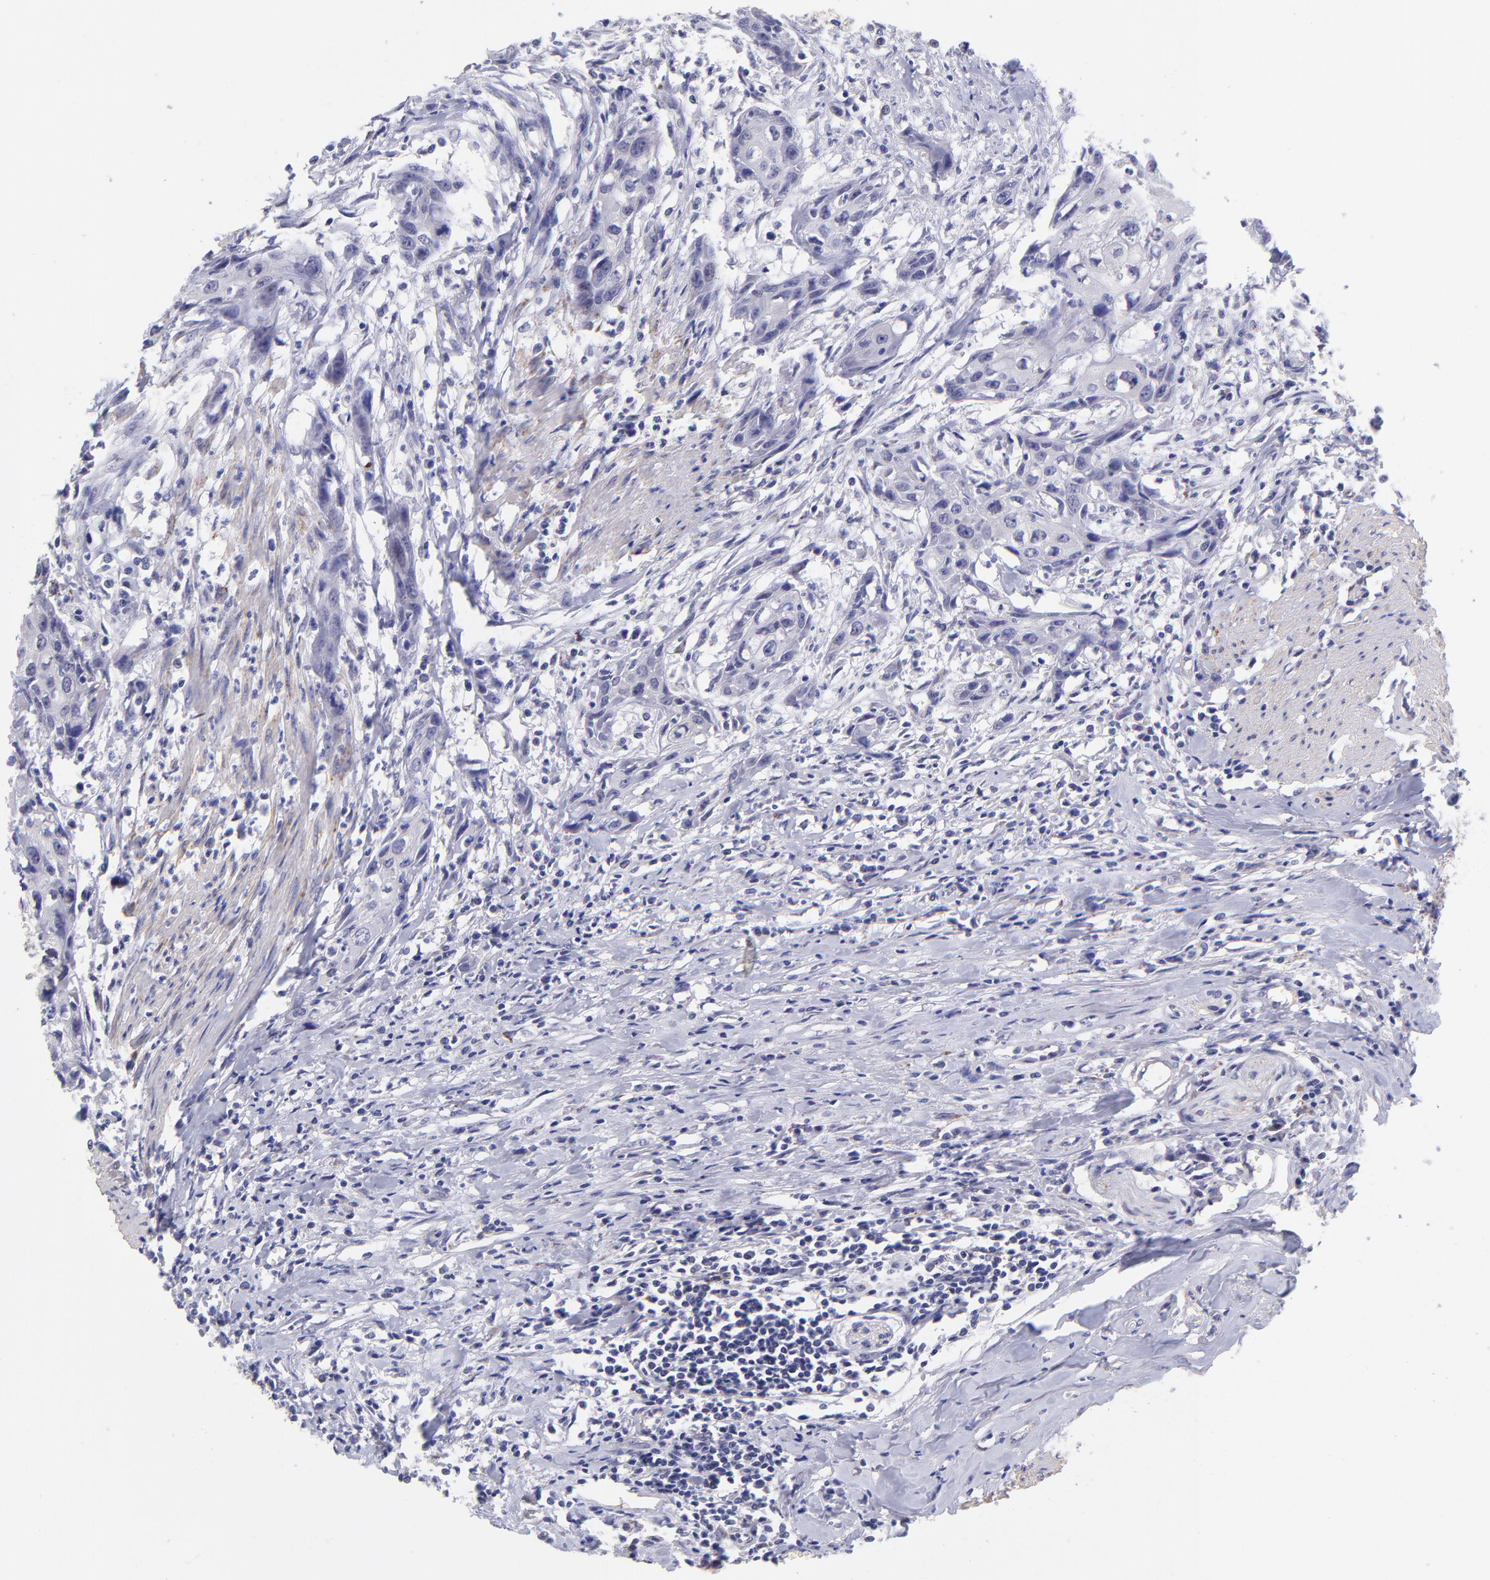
{"staining": {"intensity": "negative", "quantity": "none", "location": "none"}, "tissue": "urothelial cancer", "cell_type": "Tumor cells", "image_type": "cancer", "snomed": [{"axis": "morphology", "description": "Urothelial carcinoma, High grade"}, {"axis": "topography", "description": "Urinary bladder"}], "caption": "DAB immunohistochemical staining of human urothelial cancer shows no significant expression in tumor cells.", "gene": "NSF", "patient": {"sex": "male", "age": 54}}